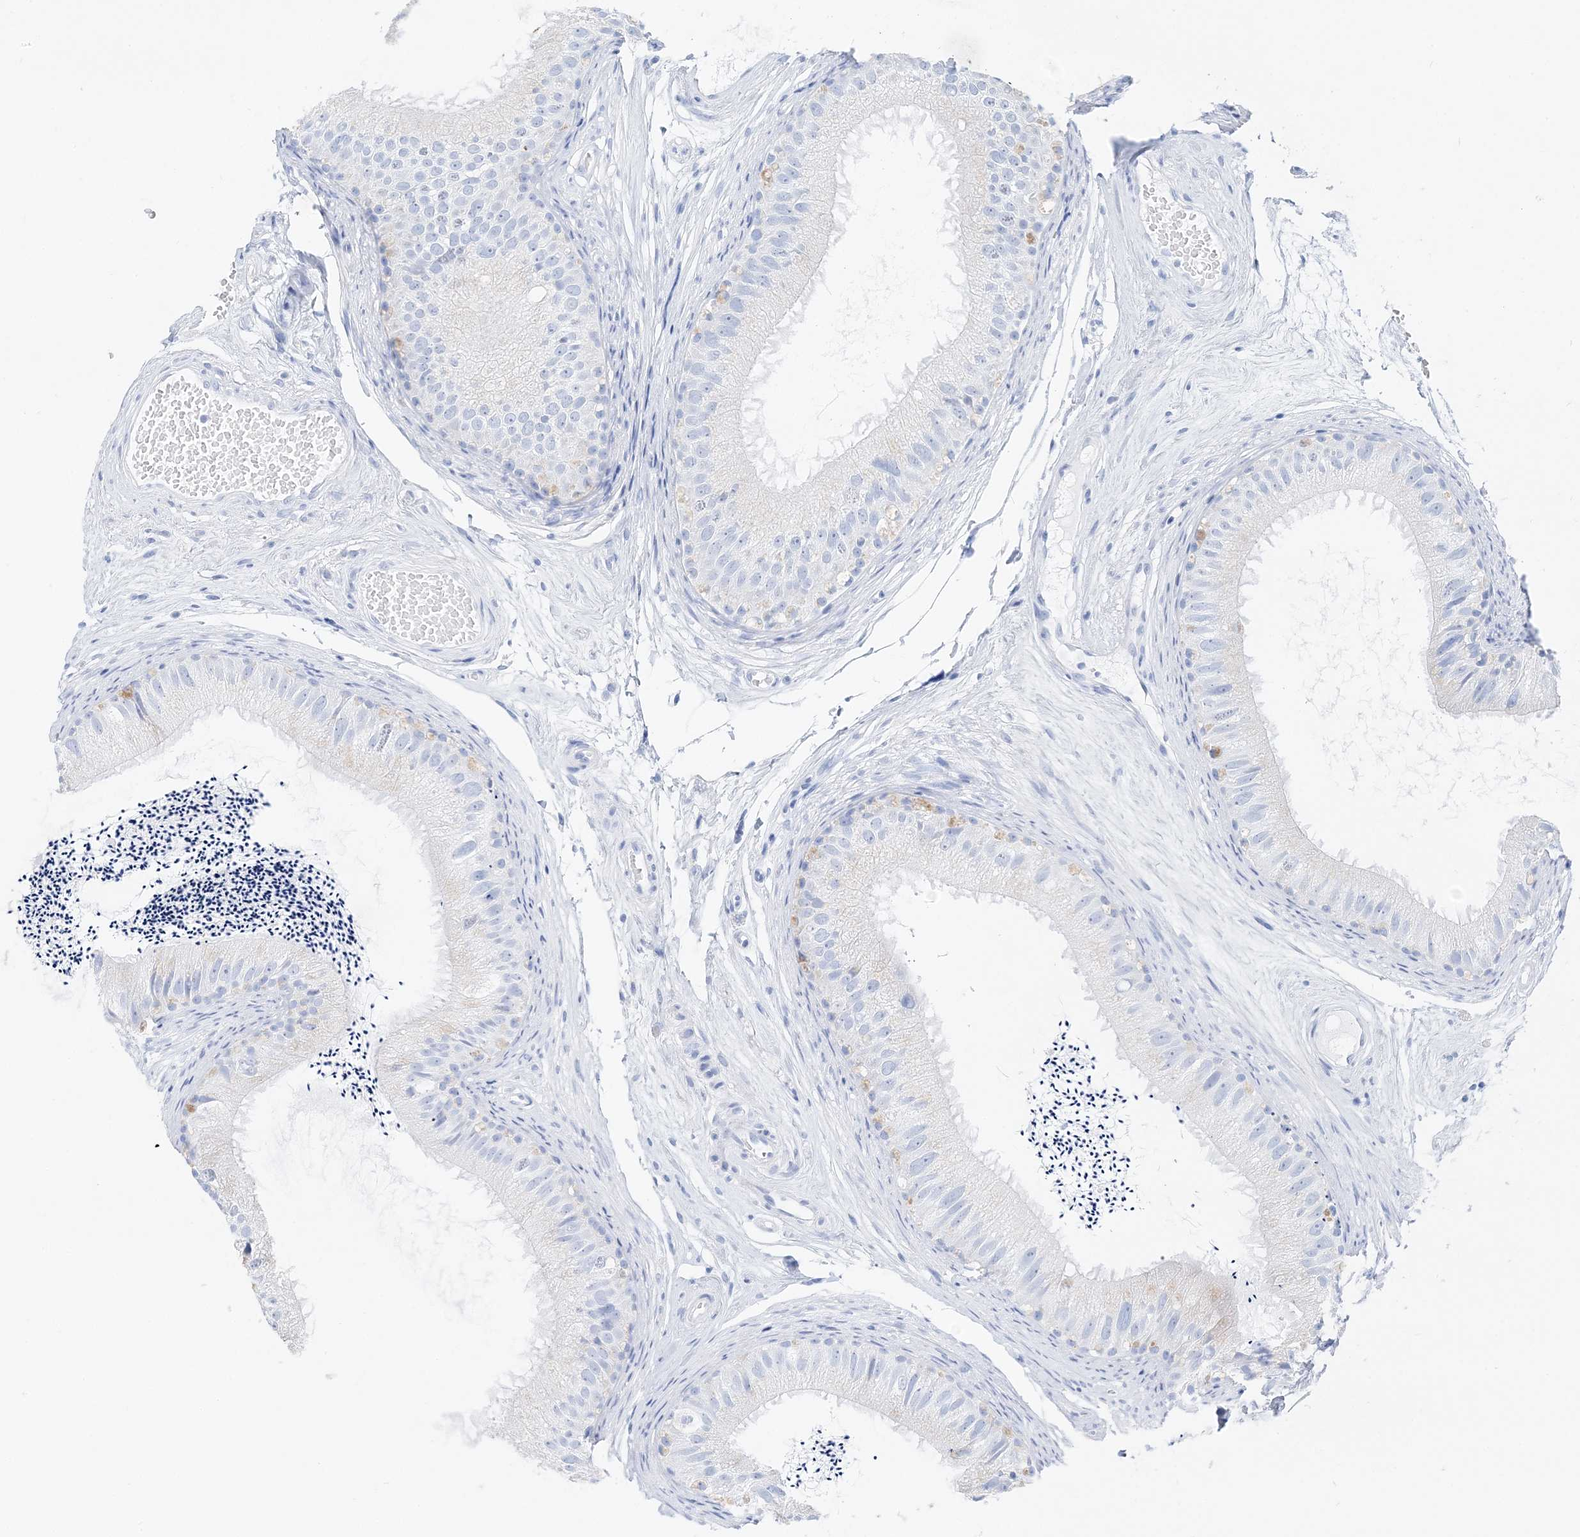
{"staining": {"intensity": "negative", "quantity": "none", "location": "none"}, "tissue": "epididymis", "cell_type": "Glandular cells", "image_type": "normal", "snomed": [{"axis": "morphology", "description": "Normal tissue, NOS"}, {"axis": "topography", "description": "Epididymis"}], "caption": "An immunohistochemistry image of normal epididymis is shown. There is no staining in glandular cells of epididymis.", "gene": "TSPYL6", "patient": {"sex": "male", "age": 77}}